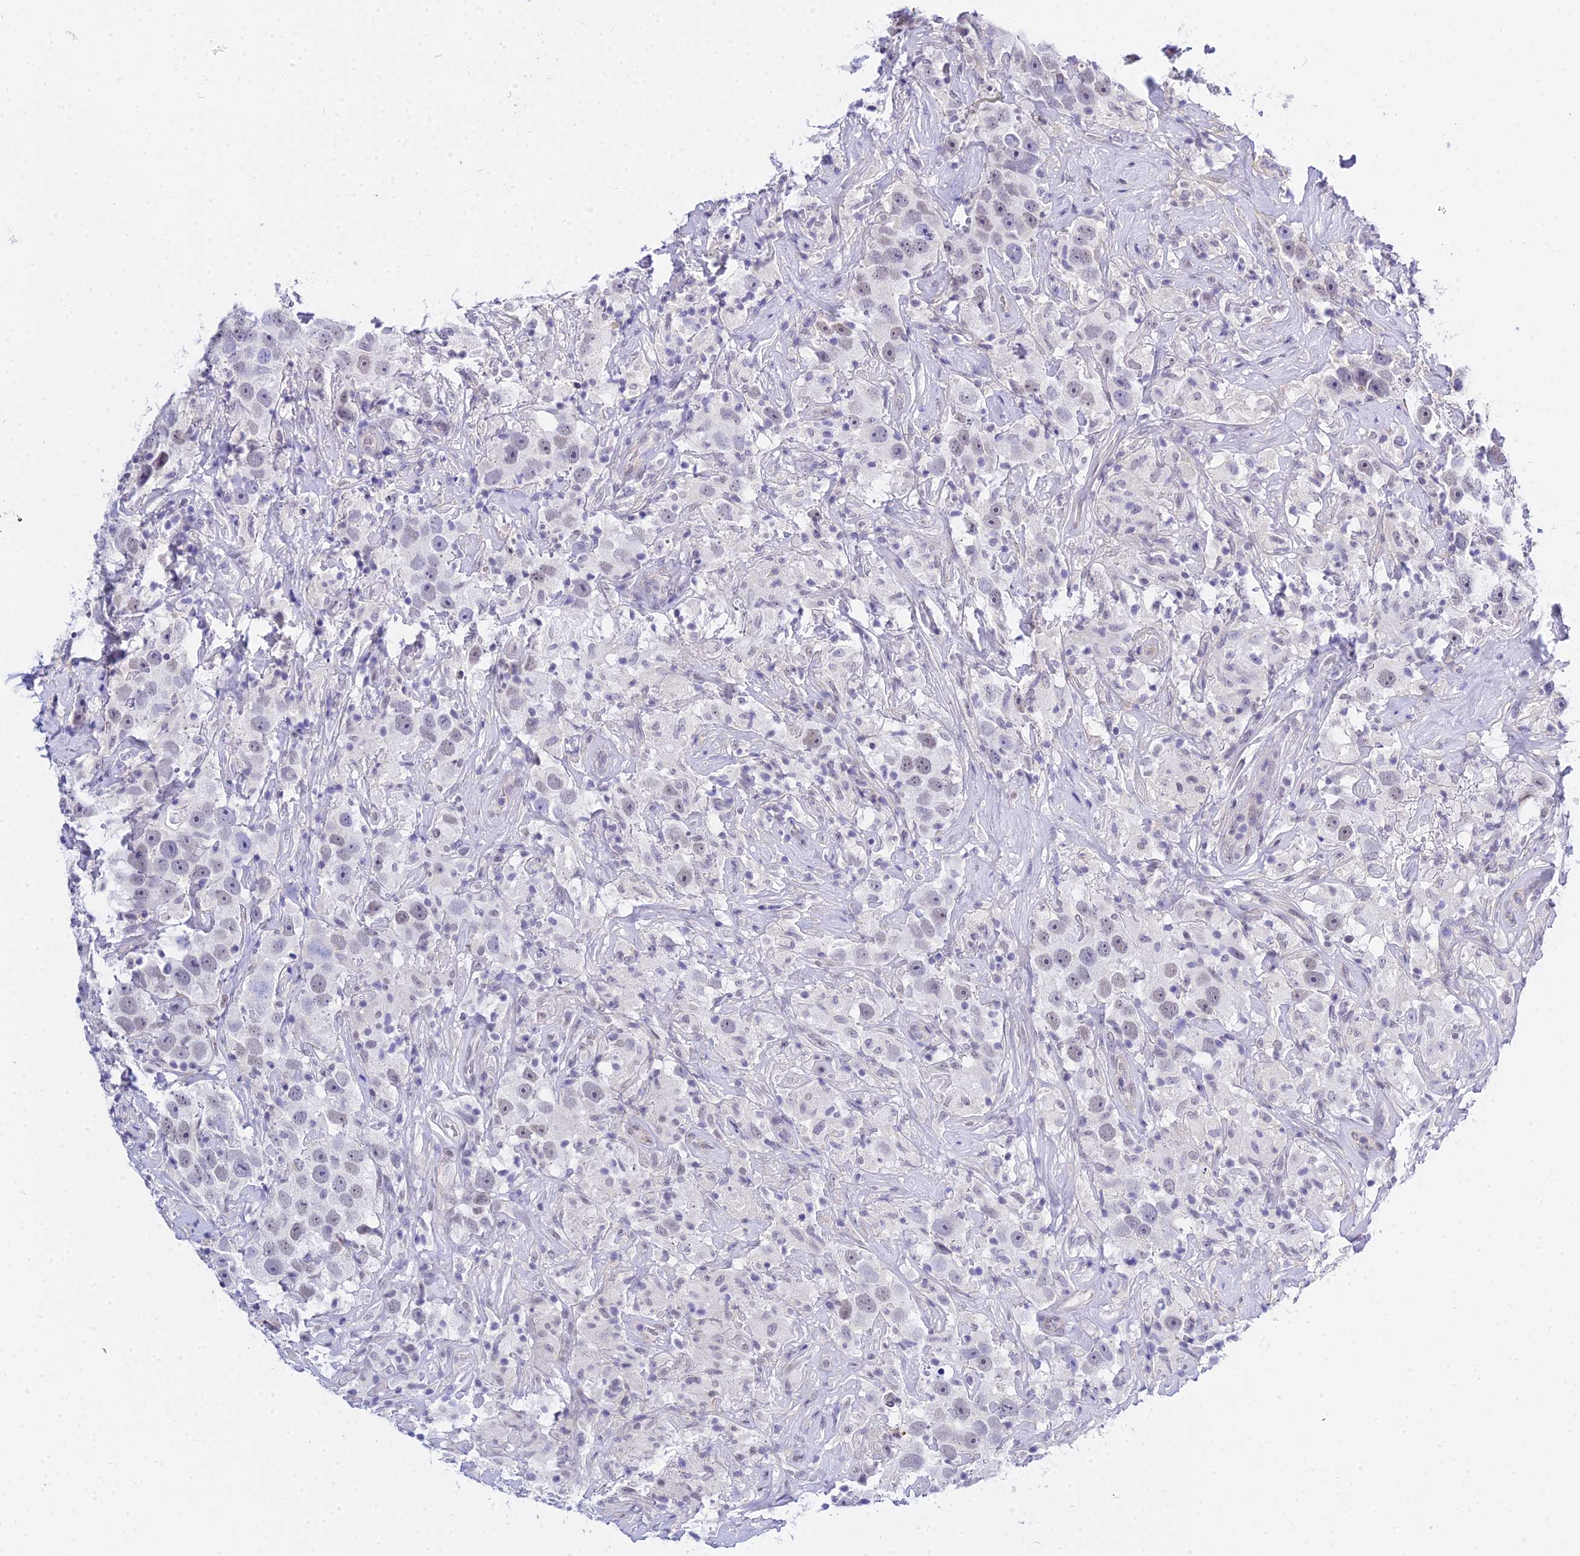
{"staining": {"intensity": "negative", "quantity": "none", "location": "none"}, "tissue": "testis cancer", "cell_type": "Tumor cells", "image_type": "cancer", "snomed": [{"axis": "morphology", "description": "Seminoma, NOS"}, {"axis": "topography", "description": "Testis"}], "caption": "High magnification brightfield microscopy of testis seminoma stained with DAB (3,3'-diaminobenzidine) (brown) and counterstained with hematoxylin (blue): tumor cells show no significant positivity. (Brightfield microscopy of DAB (3,3'-diaminobenzidine) immunohistochemistry at high magnification).", "gene": "ZNF628", "patient": {"sex": "male", "age": 49}}